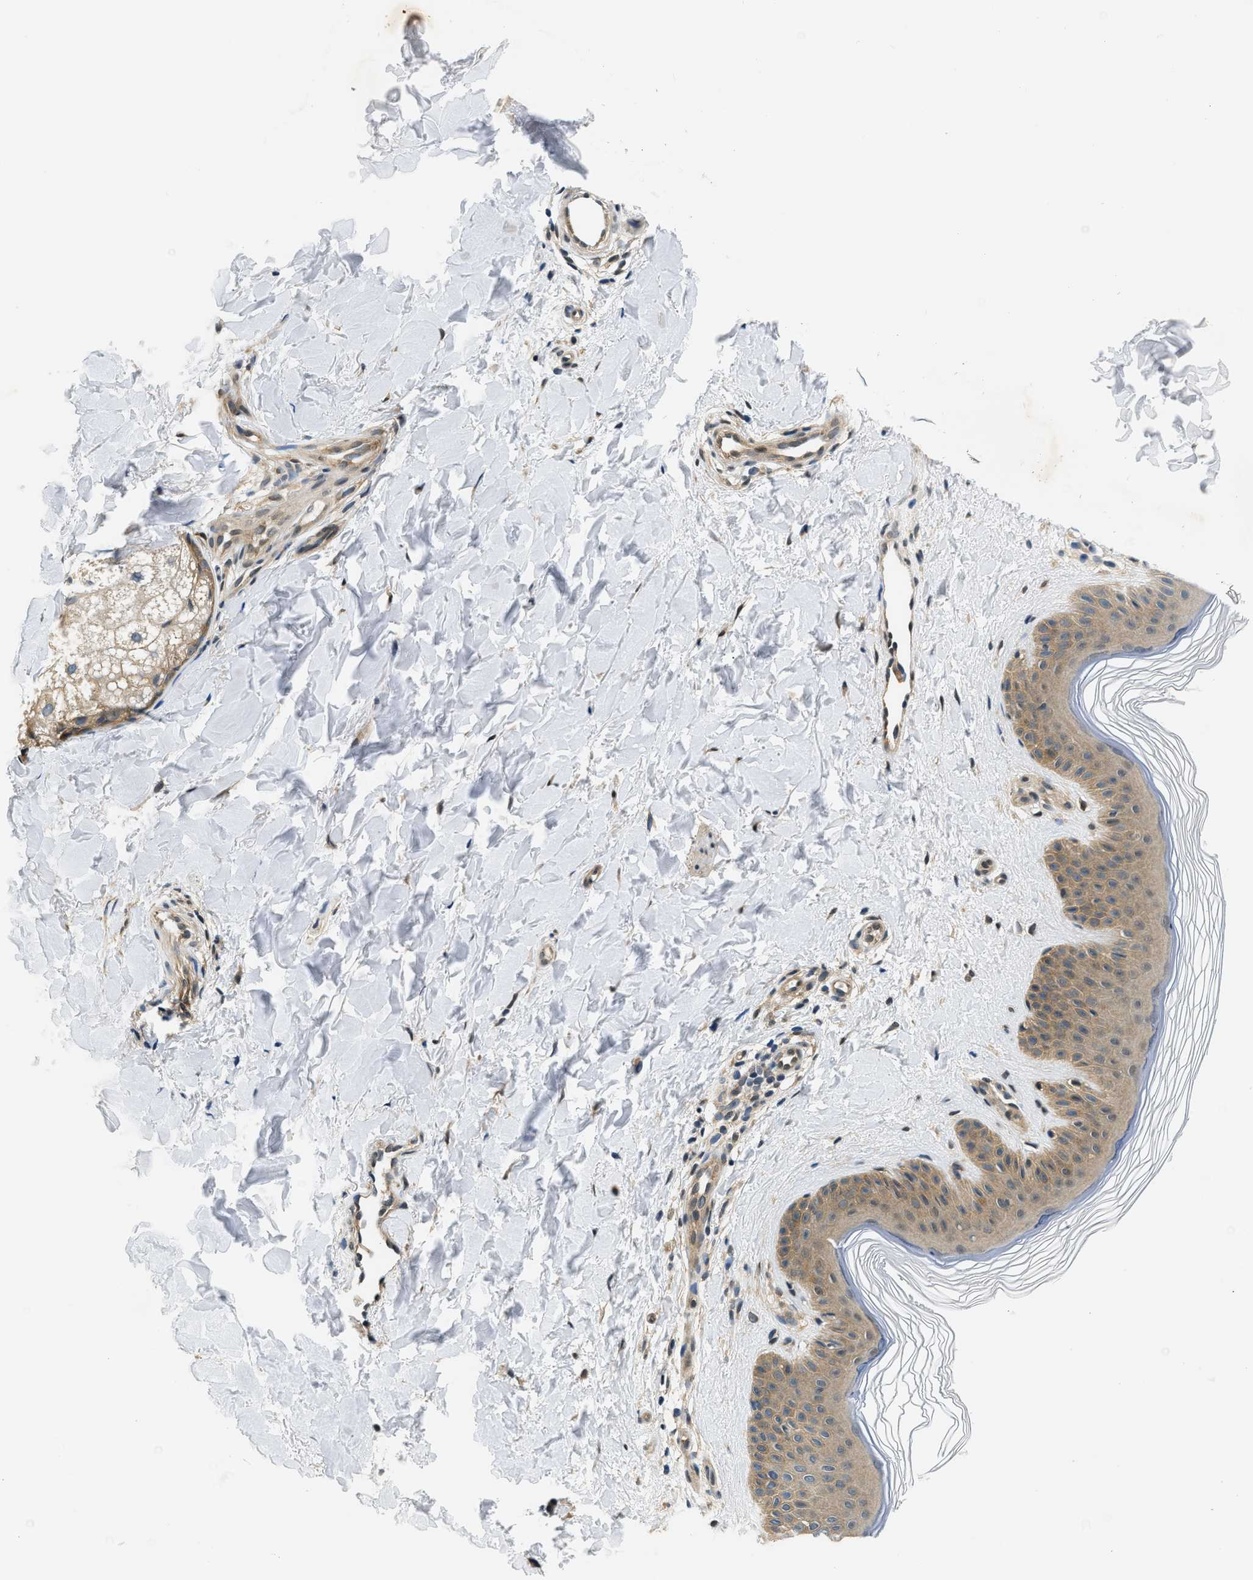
{"staining": {"intensity": "moderate", "quantity": ">75%", "location": "cytoplasmic/membranous"}, "tissue": "skin", "cell_type": "Fibroblasts", "image_type": "normal", "snomed": [{"axis": "morphology", "description": "Normal tissue, NOS"}, {"axis": "morphology", "description": "Malignant melanoma, Metastatic site"}, {"axis": "topography", "description": "Skin"}], "caption": "Immunohistochemical staining of benign skin shows medium levels of moderate cytoplasmic/membranous staining in approximately >75% of fibroblasts.", "gene": "SMAD4", "patient": {"sex": "male", "age": 41}}